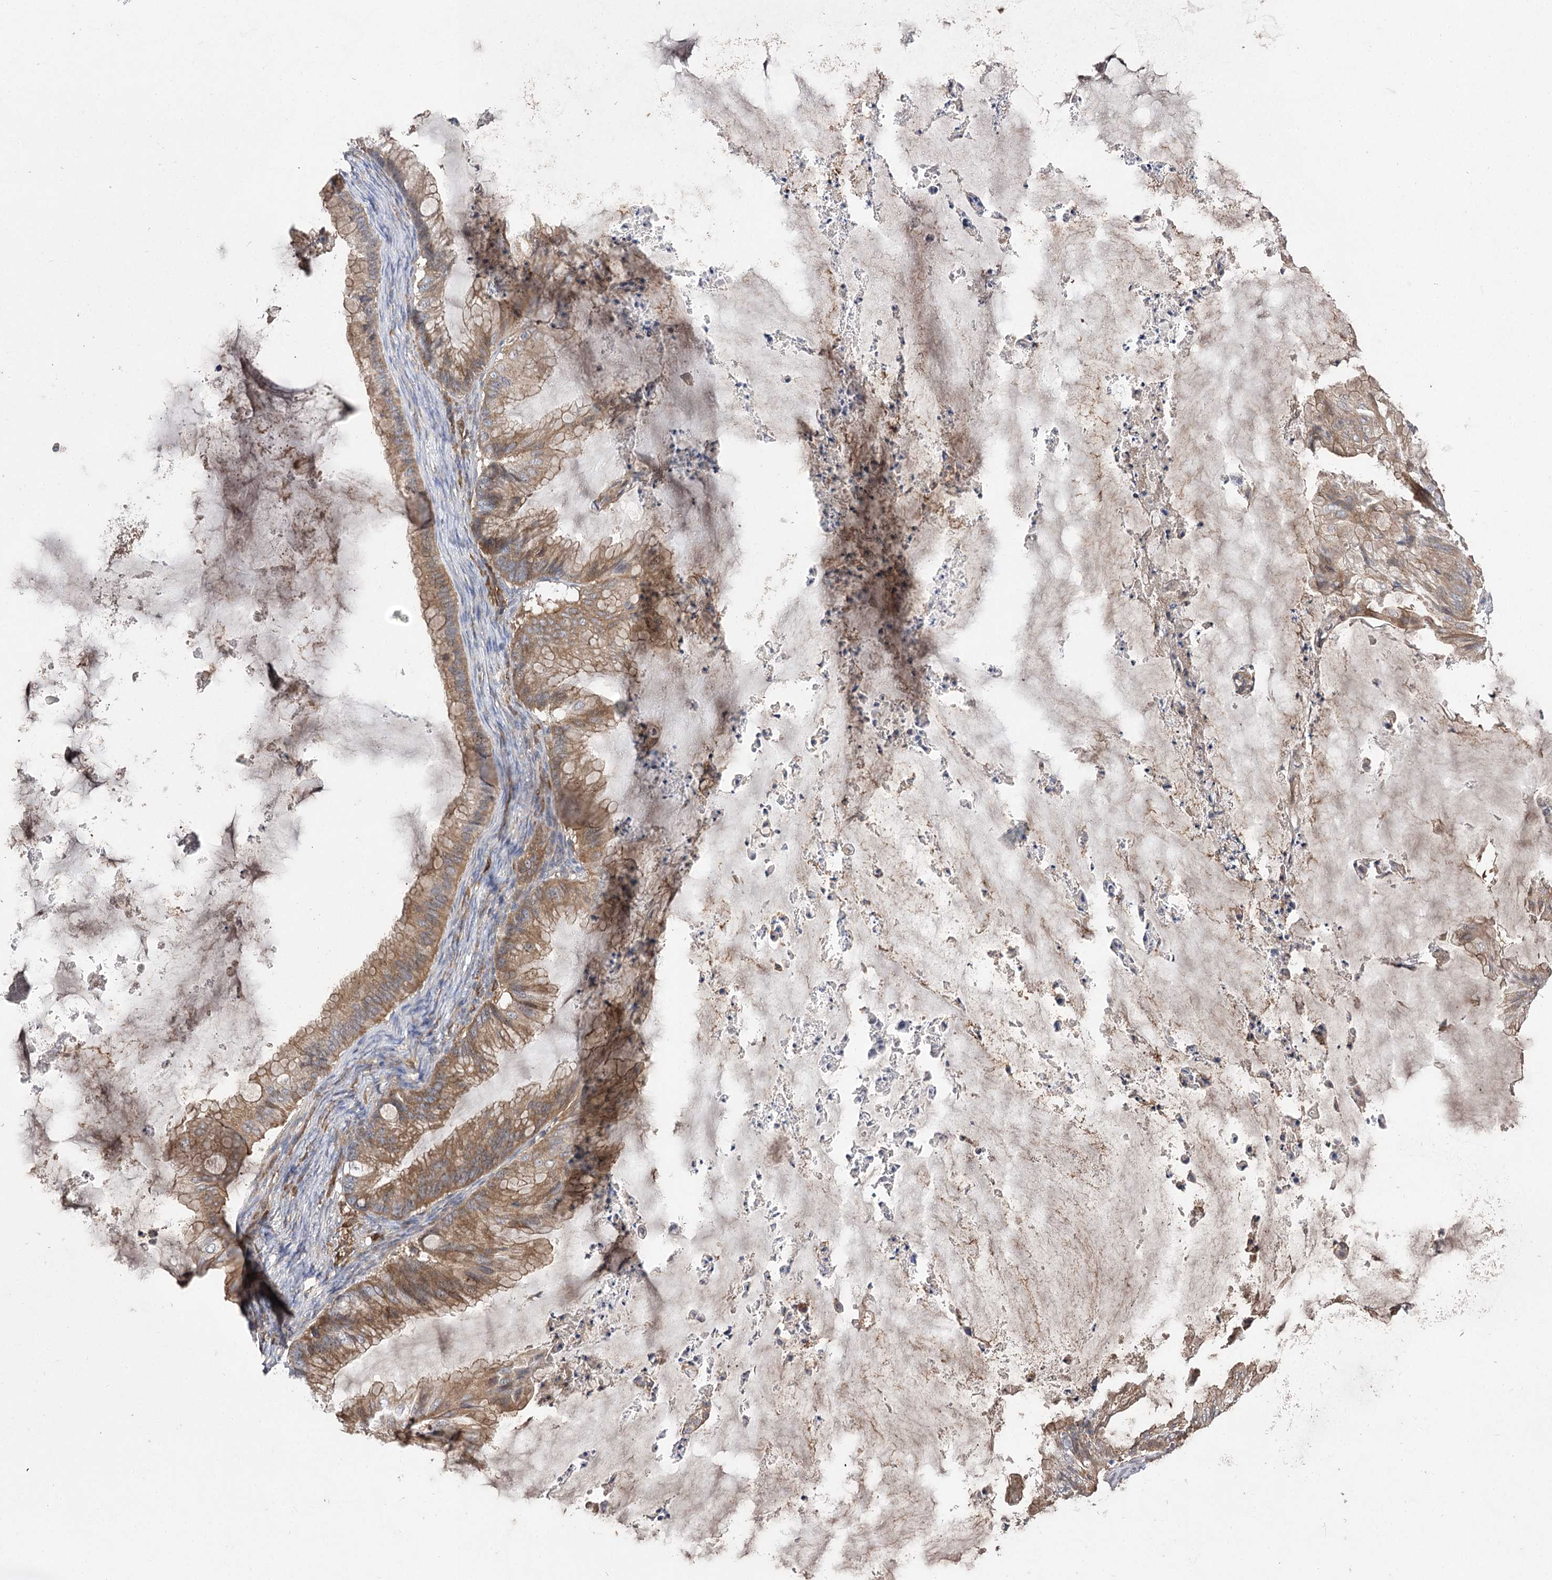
{"staining": {"intensity": "moderate", "quantity": "25%-75%", "location": "cytoplasmic/membranous"}, "tissue": "ovarian cancer", "cell_type": "Tumor cells", "image_type": "cancer", "snomed": [{"axis": "morphology", "description": "Cystadenocarcinoma, mucinous, NOS"}, {"axis": "topography", "description": "Ovary"}], "caption": "This is a histology image of immunohistochemistry (IHC) staining of ovarian cancer, which shows moderate expression in the cytoplasmic/membranous of tumor cells.", "gene": "BCR", "patient": {"sex": "female", "age": 71}}